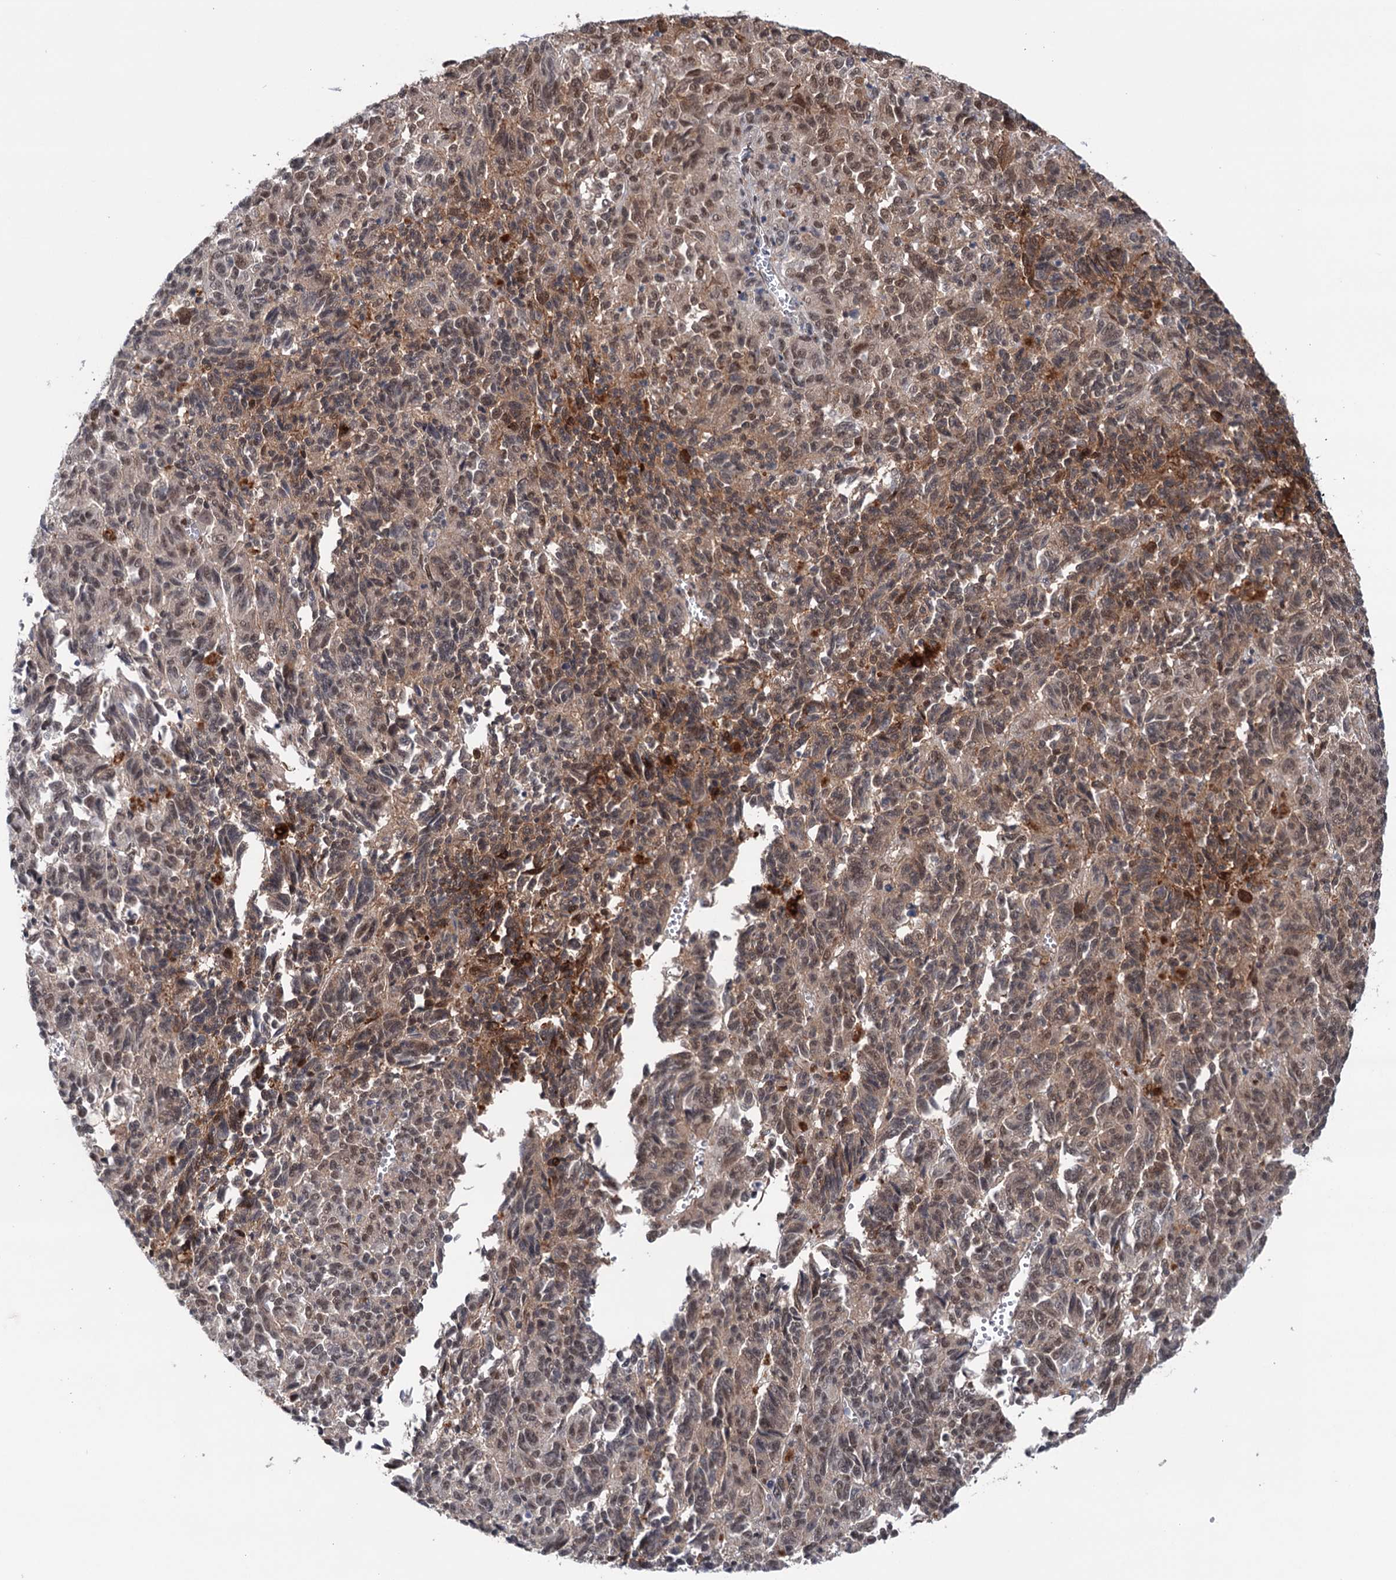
{"staining": {"intensity": "moderate", "quantity": ">75%", "location": "cytoplasmic/membranous,nuclear"}, "tissue": "melanoma", "cell_type": "Tumor cells", "image_type": "cancer", "snomed": [{"axis": "morphology", "description": "Malignant melanoma, Metastatic site"}, {"axis": "topography", "description": "Lung"}], "caption": "Immunohistochemical staining of malignant melanoma (metastatic site) displays medium levels of moderate cytoplasmic/membranous and nuclear staining in about >75% of tumor cells.", "gene": "FAM53A", "patient": {"sex": "male", "age": 64}}